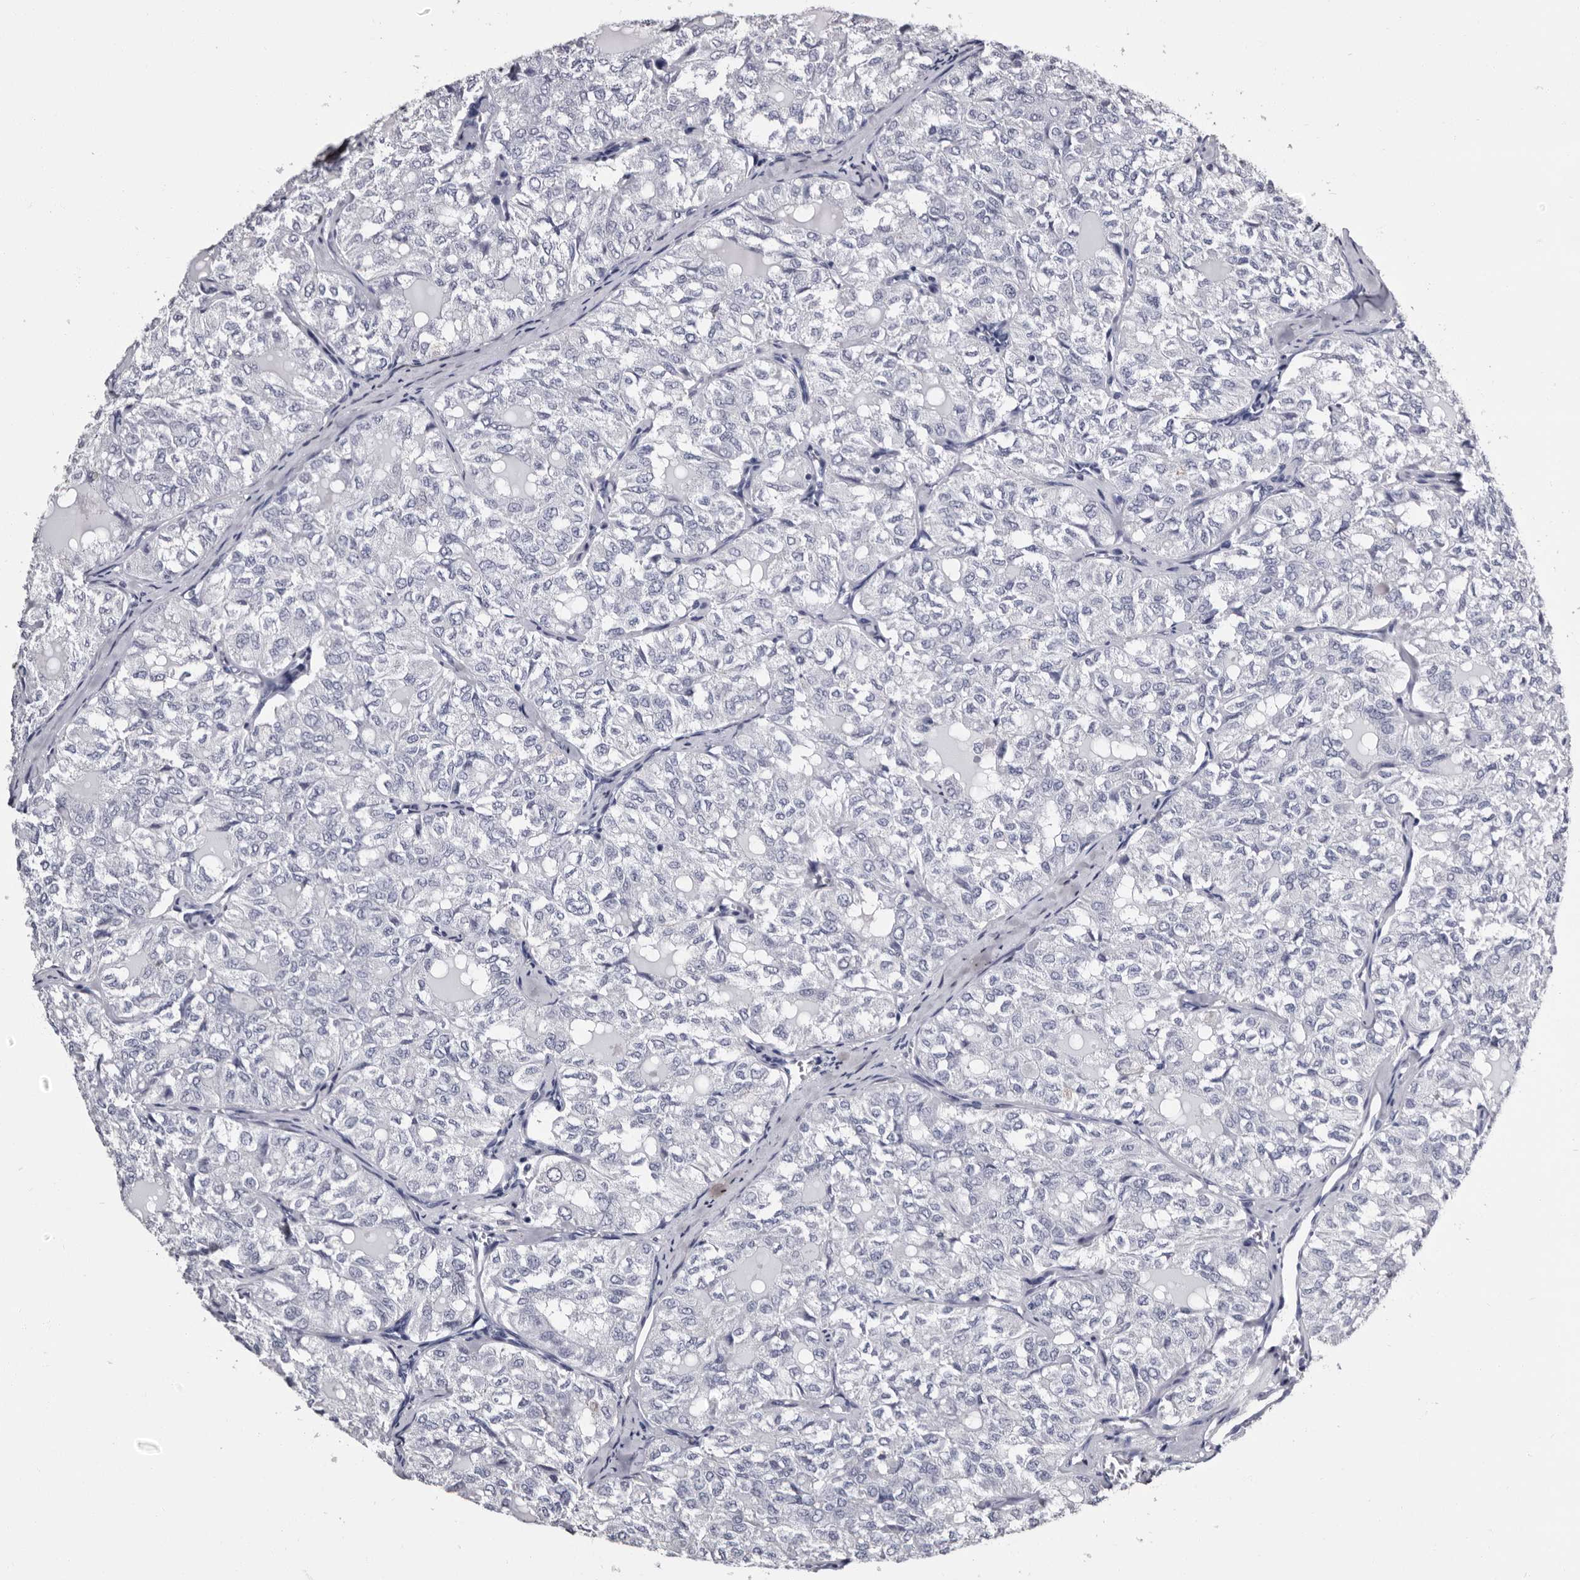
{"staining": {"intensity": "negative", "quantity": "none", "location": "none"}, "tissue": "thyroid cancer", "cell_type": "Tumor cells", "image_type": "cancer", "snomed": [{"axis": "morphology", "description": "Follicular adenoma carcinoma, NOS"}, {"axis": "topography", "description": "Thyroid gland"}], "caption": "Image shows no significant protein positivity in tumor cells of thyroid cancer (follicular adenoma carcinoma).", "gene": "EPB41L3", "patient": {"sex": "male", "age": 75}}